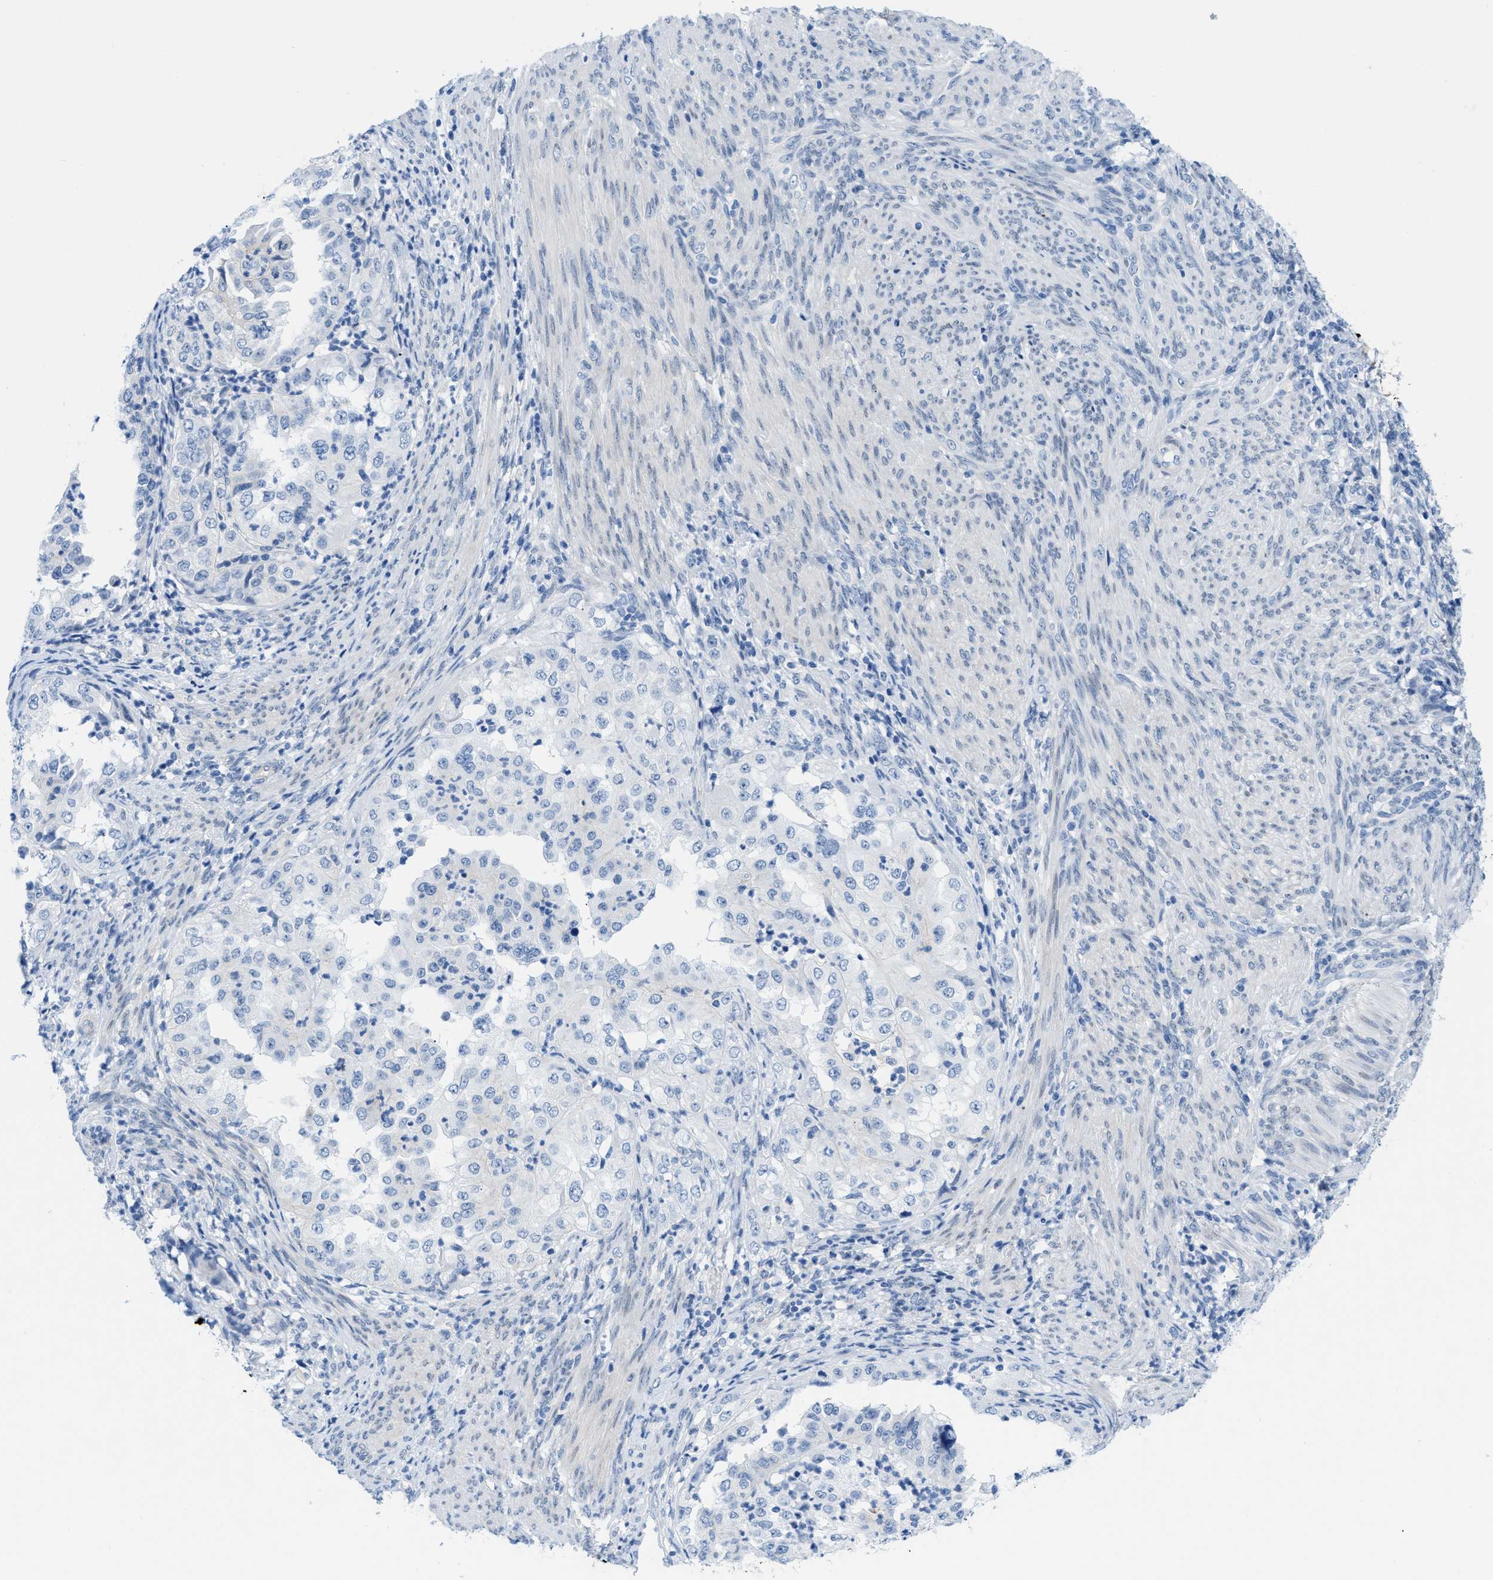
{"staining": {"intensity": "negative", "quantity": "none", "location": "none"}, "tissue": "endometrial cancer", "cell_type": "Tumor cells", "image_type": "cancer", "snomed": [{"axis": "morphology", "description": "Adenocarcinoma, NOS"}, {"axis": "topography", "description": "Endometrium"}], "caption": "This is an immunohistochemistry (IHC) histopathology image of endometrial adenocarcinoma. There is no staining in tumor cells.", "gene": "FDCSP", "patient": {"sex": "female", "age": 85}}